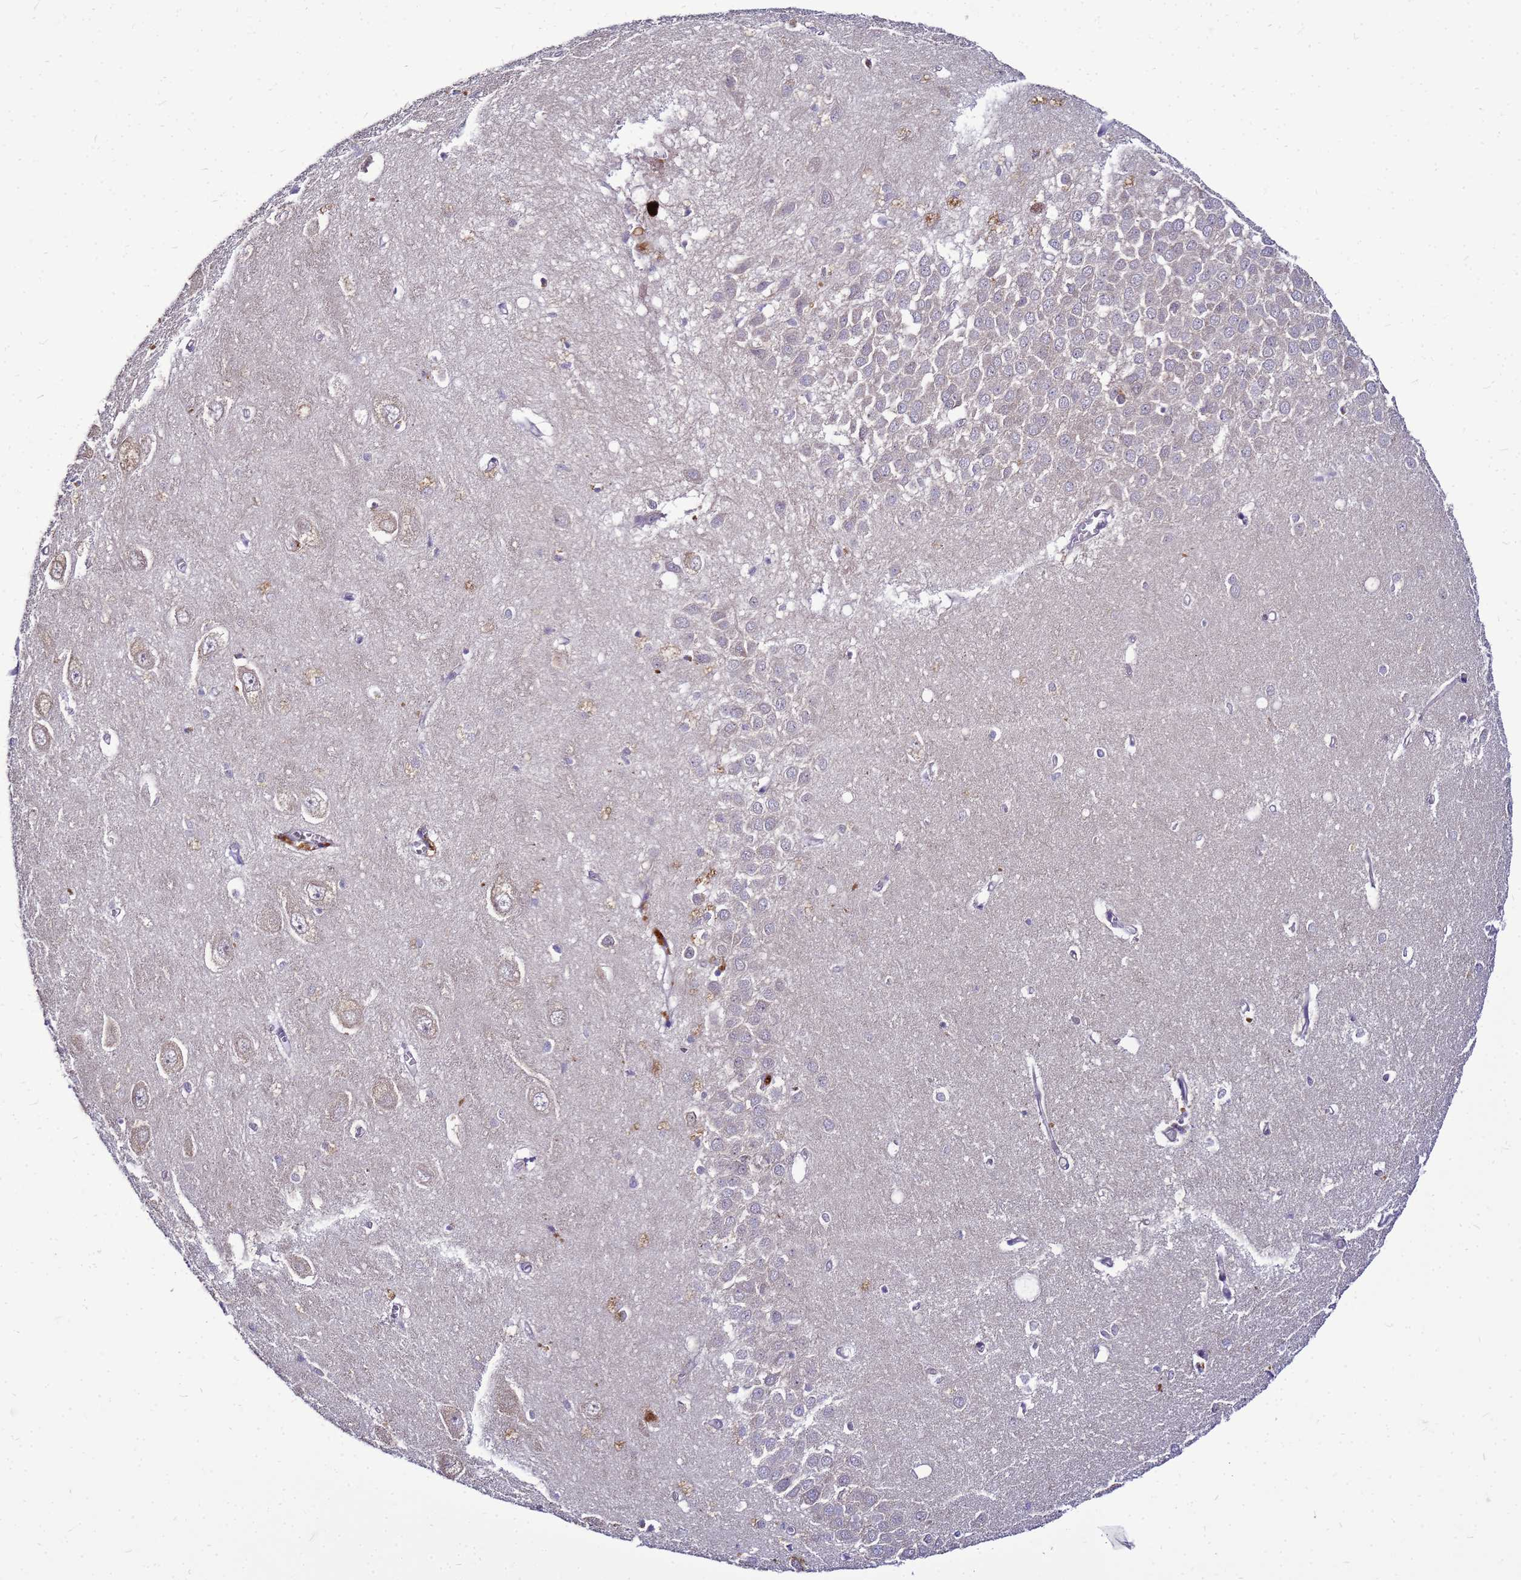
{"staining": {"intensity": "negative", "quantity": "none", "location": "none"}, "tissue": "hippocampus", "cell_type": "Glial cells", "image_type": "normal", "snomed": [{"axis": "morphology", "description": "Normal tissue, NOS"}, {"axis": "topography", "description": "Hippocampus"}], "caption": "Immunohistochemistry micrograph of benign hippocampus: hippocampus stained with DAB (3,3'-diaminobenzidine) reveals no significant protein expression in glial cells.", "gene": "SAT1", "patient": {"sex": "female", "age": 64}}